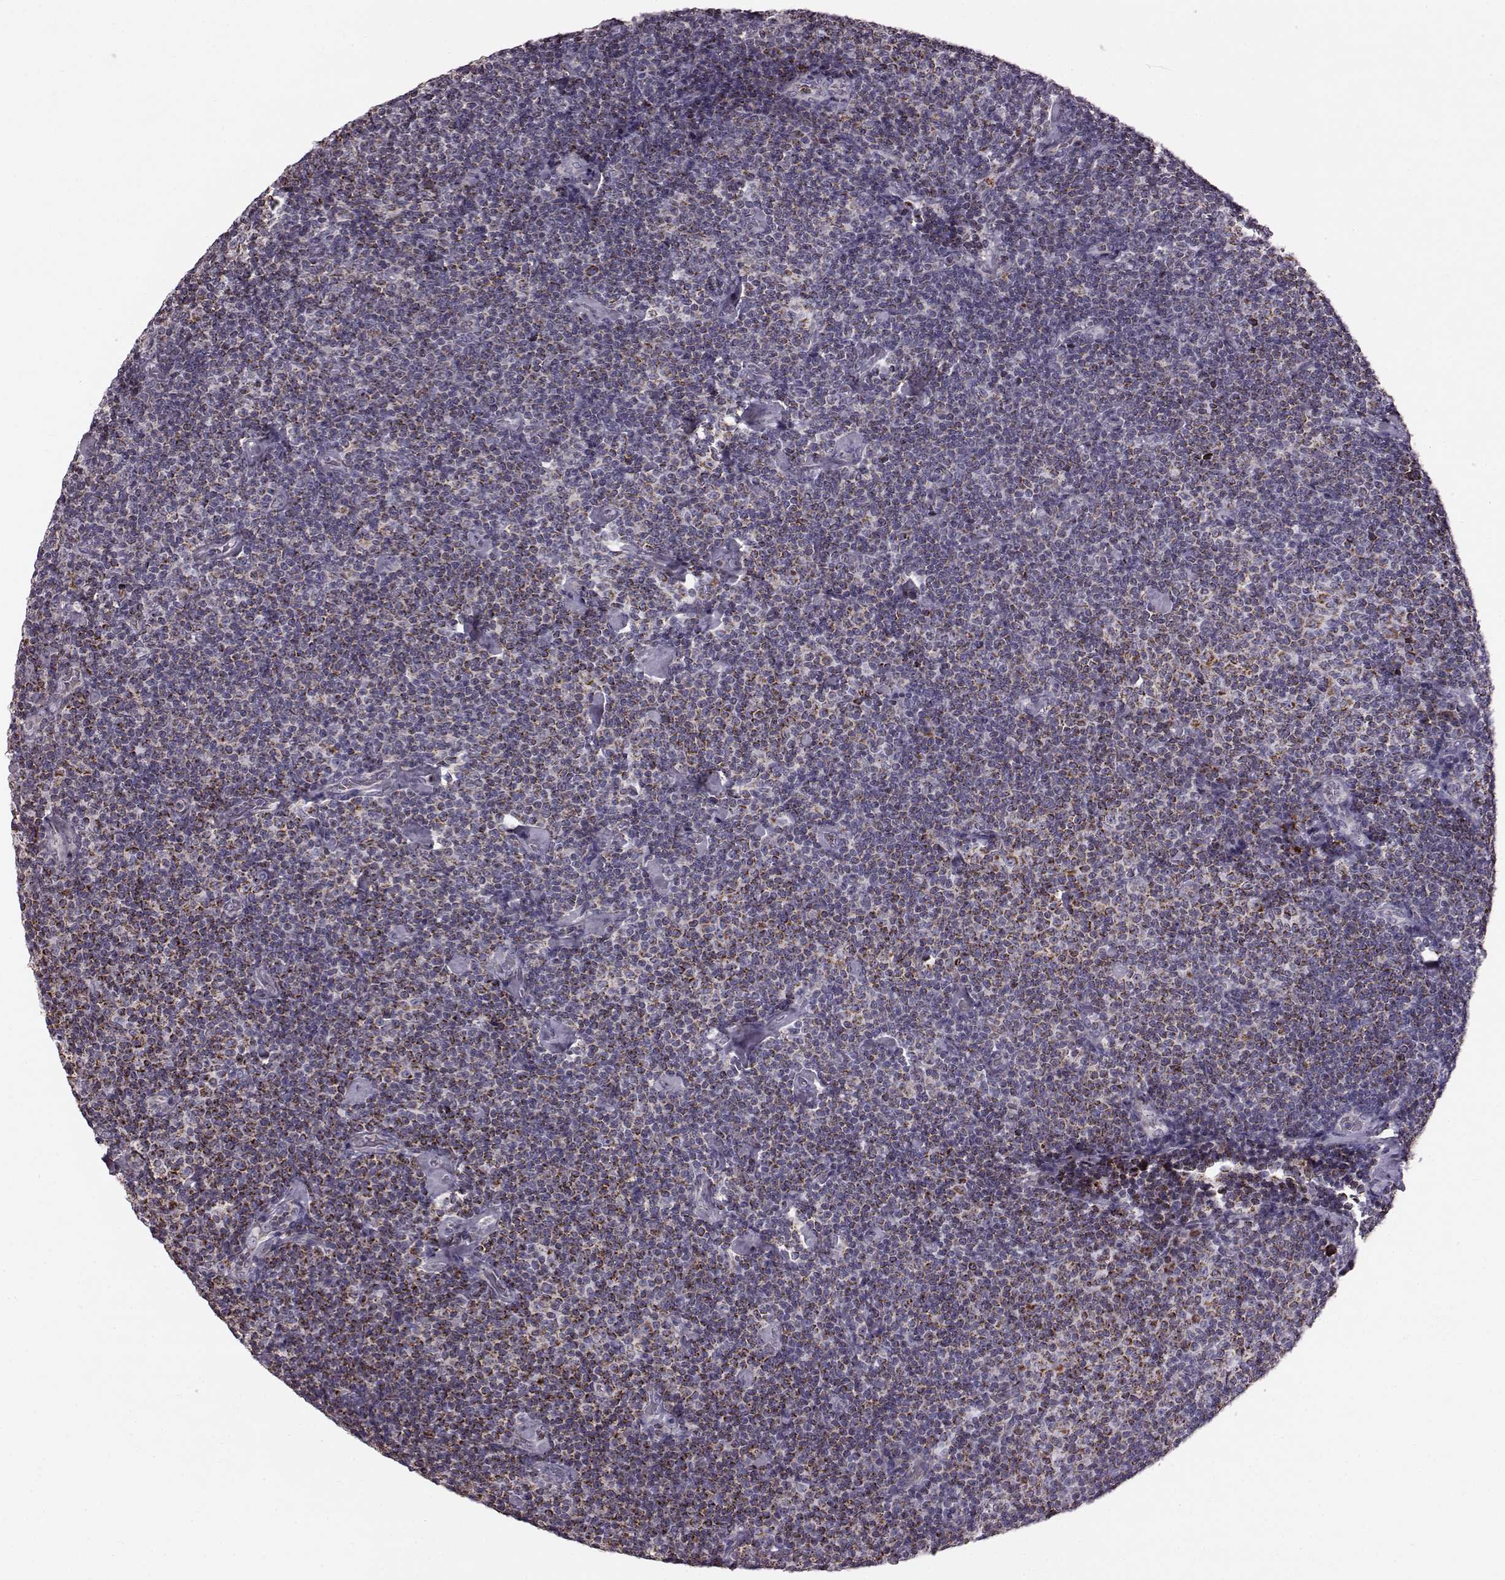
{"staining": {"intensity": "moderate", "quantity": ">75%", "location": "cytoplasmic/membranous"}, "tissue": "lymphoma", "cell_type": "Tumor cells", "image_type": "cancer", "snomed": [{"axis": "morphology", "description": "Malignant lymphoma, non-Hodgkin's type, Low grade"}, {"axis": "topography", "description": "Lymph node"}], "caption": "Malignant lymphoma, non-Hodgkin's type (low-grade) tissue shows moderate cytoplasmic/membranous positivity in approximately >75% of tumor cells, visualized by immunohistochemistry.", "gene": "ATP5MF", "patient": {"sex": "male", "age": 81}}